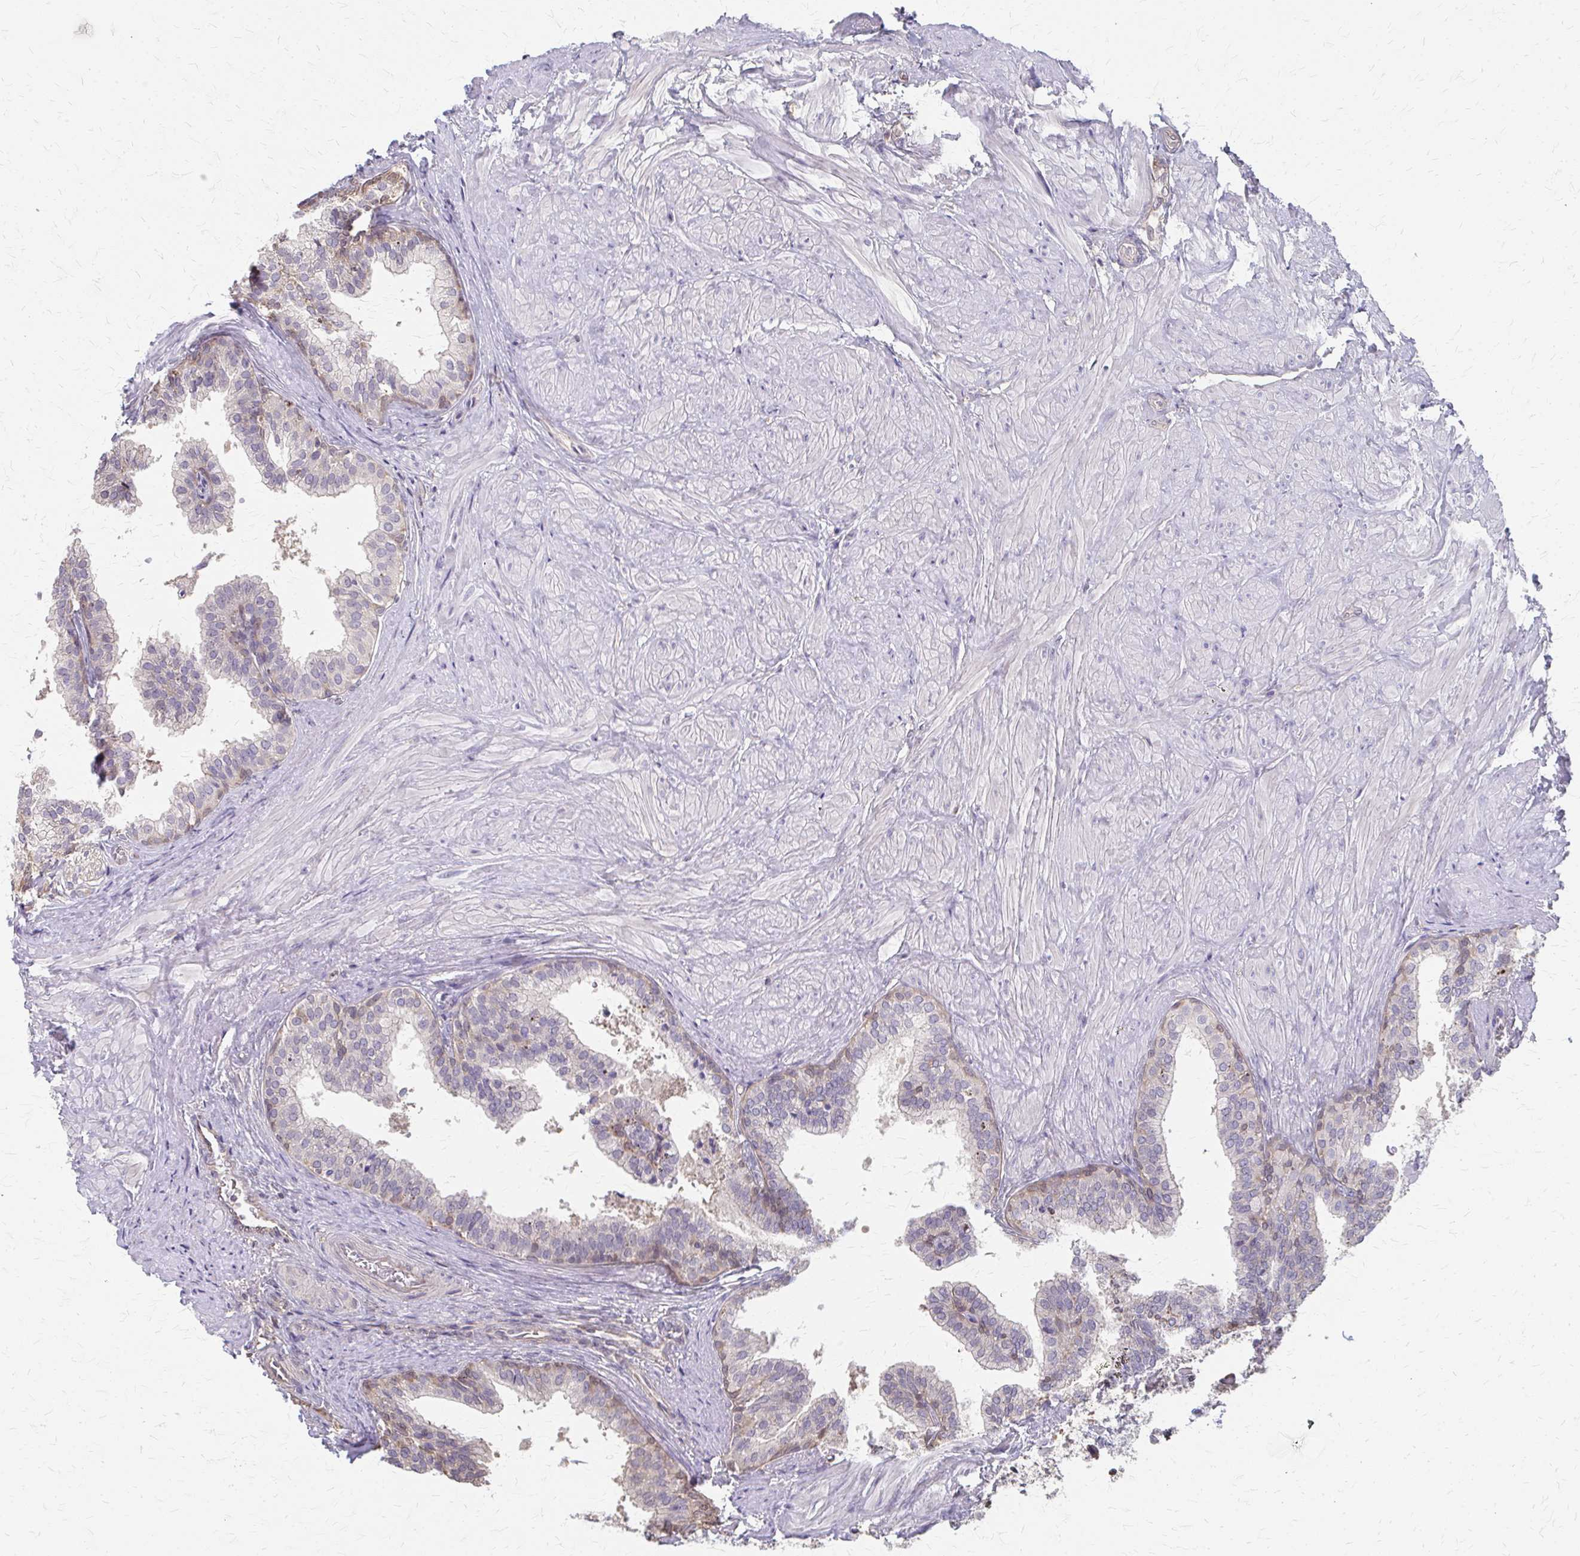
{"staining": {"intensity": "weak", "quantity": "<25%", "location": "cytoplasmic/membranous"}, "tissue": "prostate", "cell_type": "Glandular cells", "image_type": "normal", "snomed": [{"axis": "morphology", "description": "Normal tissue, NOS"}, {"axis": "topography", "description": "Prostate"}, {"axis": "topography", "description": "Peripheral nerve tissue"}], "caption": "High power microscopy image of an immunohistochemistry photomicrograph of unremarkable prostate, revealing no significant staining in glandular cells.", "gene": "RABGAP1L", "patient": {"sex": "male", "age": 55}}